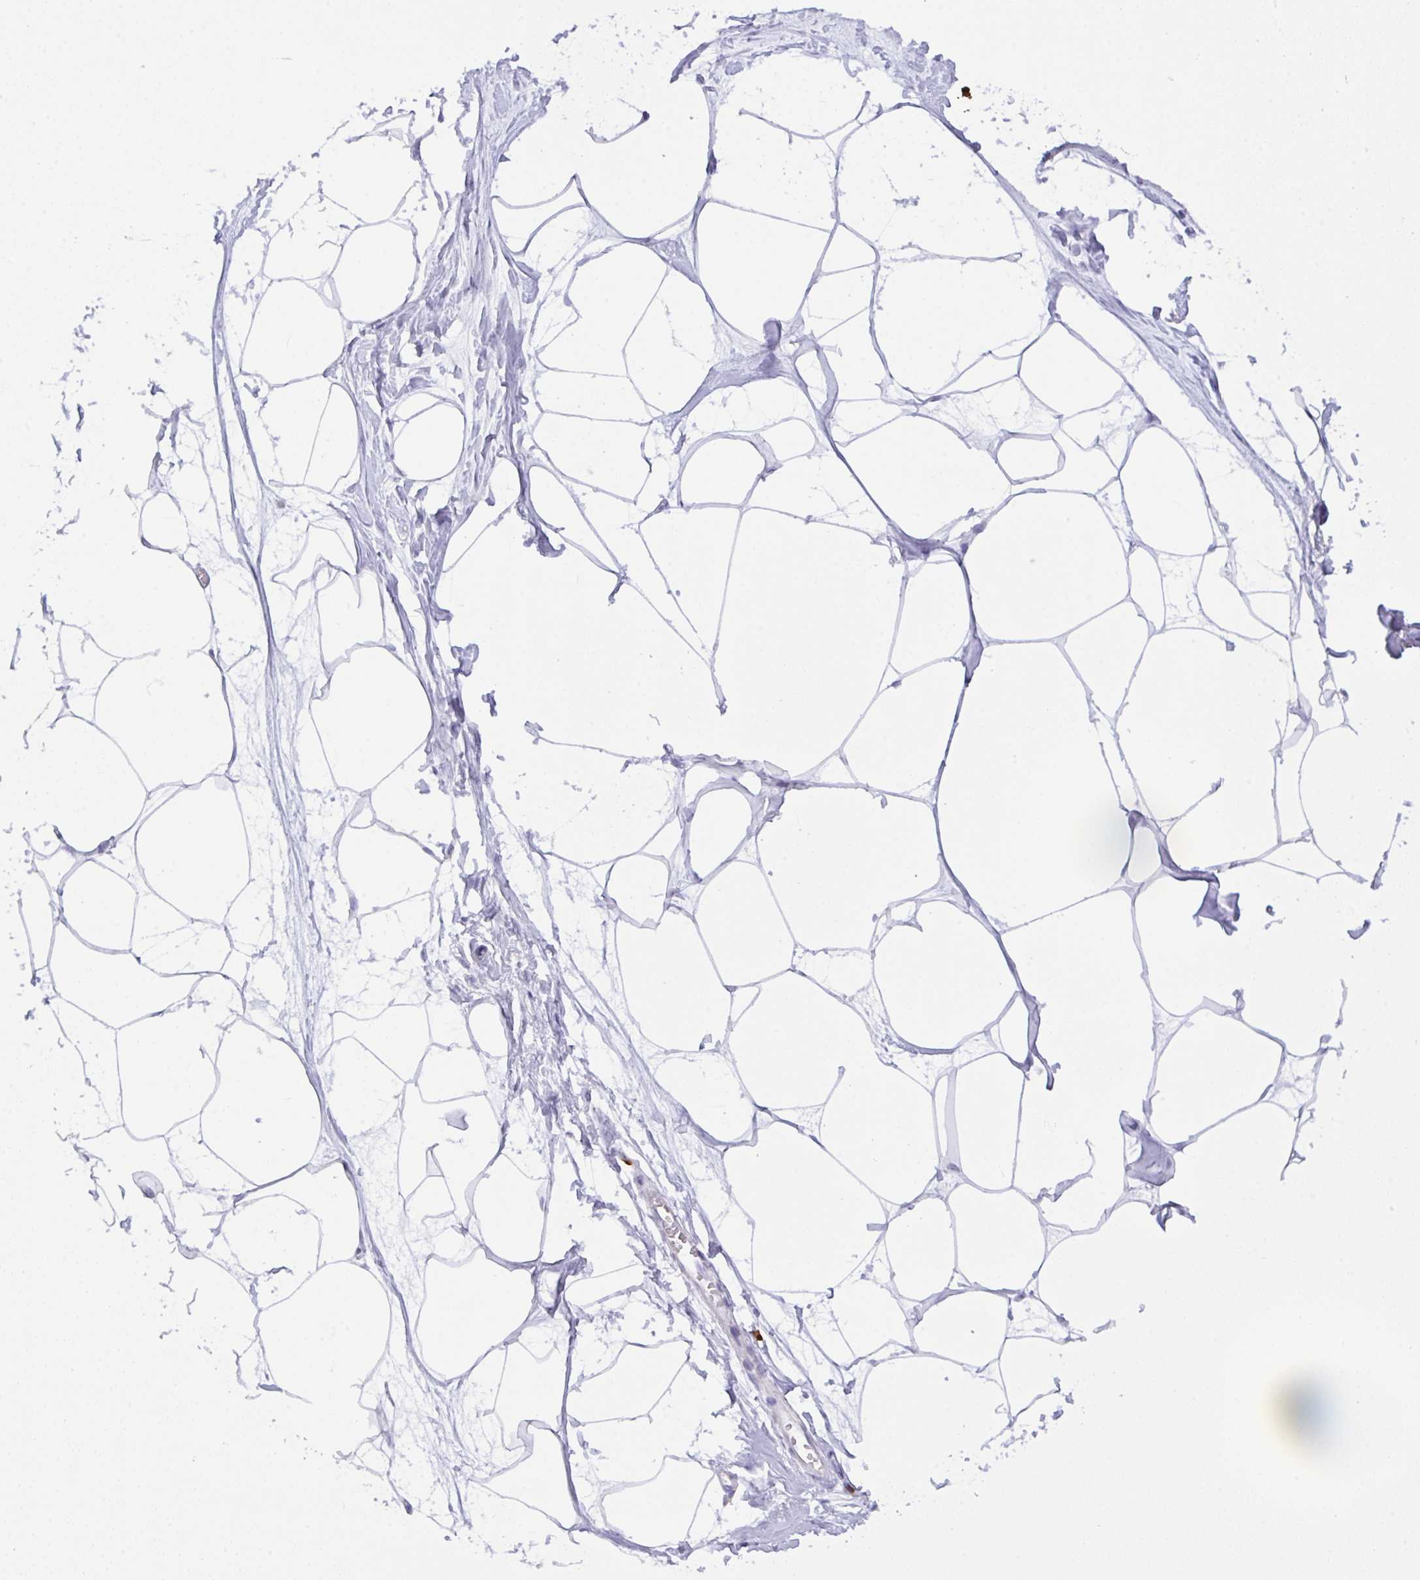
{"staining": {"intensity": "negative", "quantity": "none", "location": "none"}, "tissue": "breast", "cell_type": "Adipocytes", "image_type": "normal", "snomed": [{"axis": "morphology", "description": "Normal tissue, NOS"}, {"axis": "topography", "description": "Breast"}], "caption": "Immunohistochemistry (IHC) photomicrograph of normal breast: human breast stained with DAB (3,3'-diaminobenzidine) displays no significant protein staining in adipocytes. The staining is performed using DAB brown chromogen with nuclei counter-stained in using hematoxylin.", "gene": "CST11", "patient": {"sex": "female", "age": 45}}